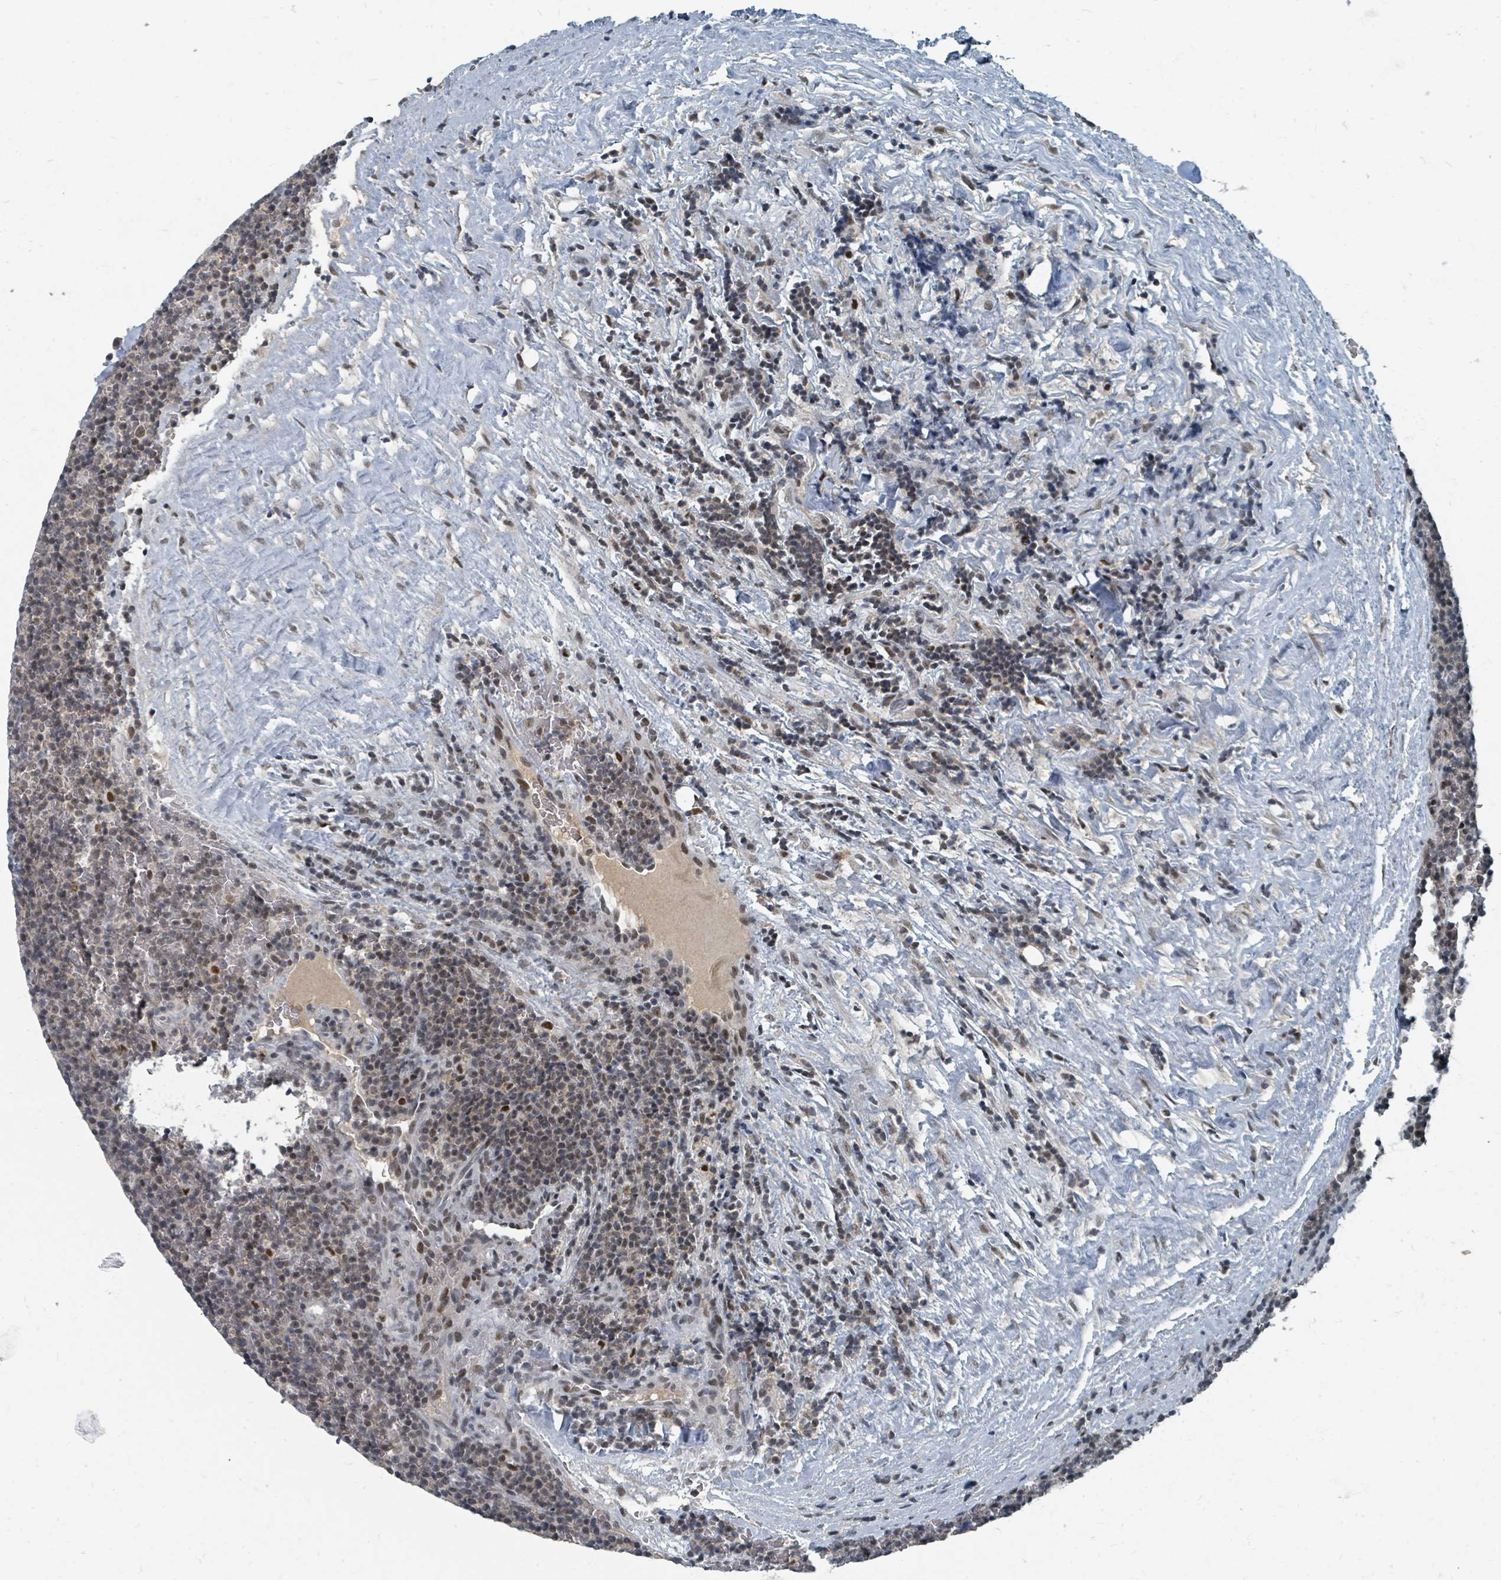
{"staining": {"intensity": "moderate", "quantity": "<25%", "location": "nuclear"}, "tissue": "lymphoma", "cell_type": "Tumor cells", "image_type": "cancer", "snomed": [{"axis": "morphology", "description": "Malignant lymphoma, non-Hodgkin's type, Low grade"}, {"axis": "topography", "description": "Lymph node"}], "caption": "Immunohistochemistry of malignant lymphoma, non-Hodgkin's type (low-grade) shows low levels of moderate nuclear staining in approximately <25% of tumor cells.", "gene": "UCK1", "patient": {"sex": "female", "age": 67}}